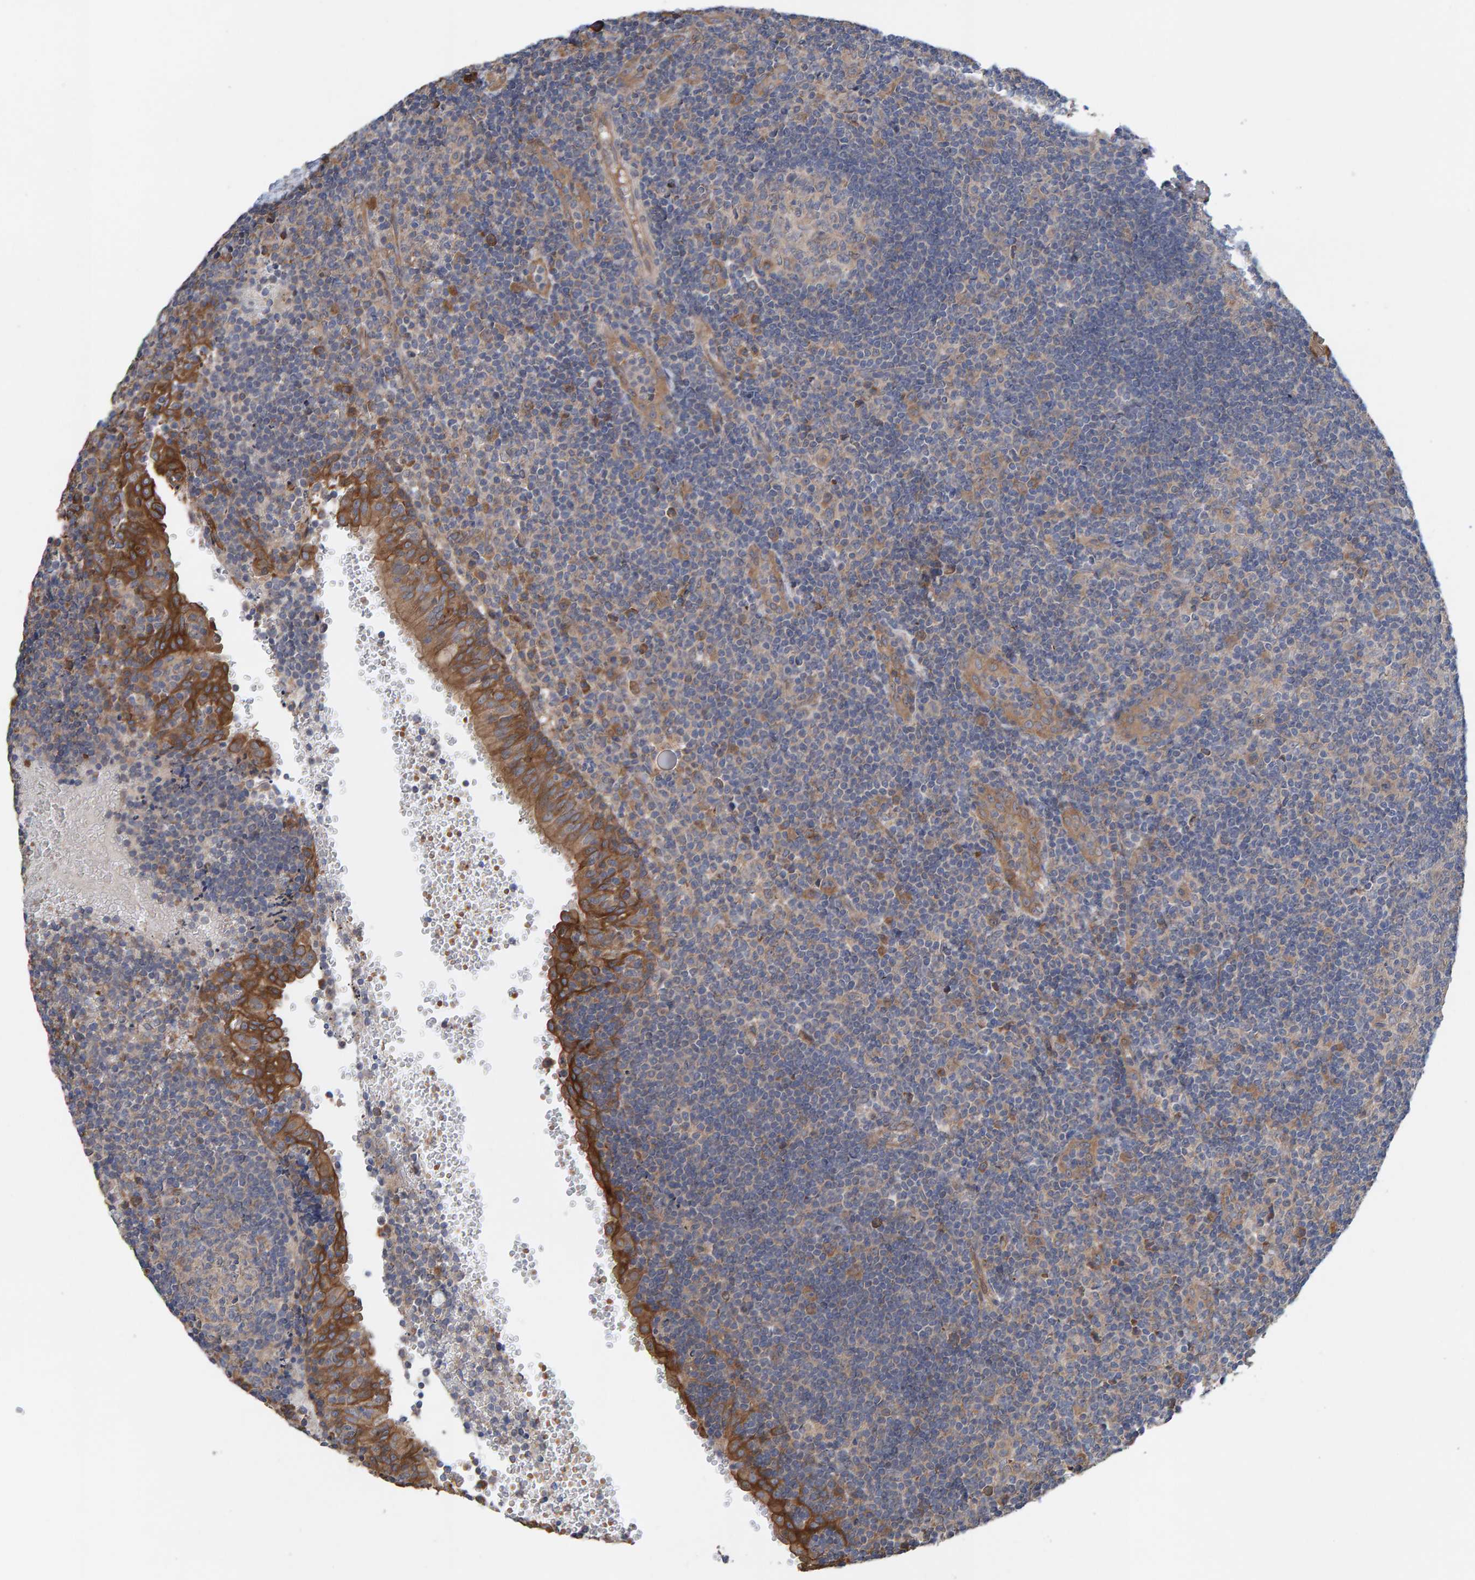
{"staining": {"intensity": "weak", "quantity": ">75%", "location": "cytoplasmic/membranous"}, "tissue": "tonsil", "cell_type": "Germinal center cells", "image_type": "normal", "snomed": [{"axis": "morphology", "description": "Normal tissue, NOS"}, {"axis": "topography", "description": "Tonsil"}], "caption": "High-power microscopy captured an immunohistochemistry (IHC) histopathology image of benign tonsil, revealing weak cytoplasmic/membranous staining in about >75% of germinal center cells. (DAB = brown stain, brightfield microscopy at high magnification).", "gene": "LRSAM1", "patient": {"sex": "female", "age": 40}}